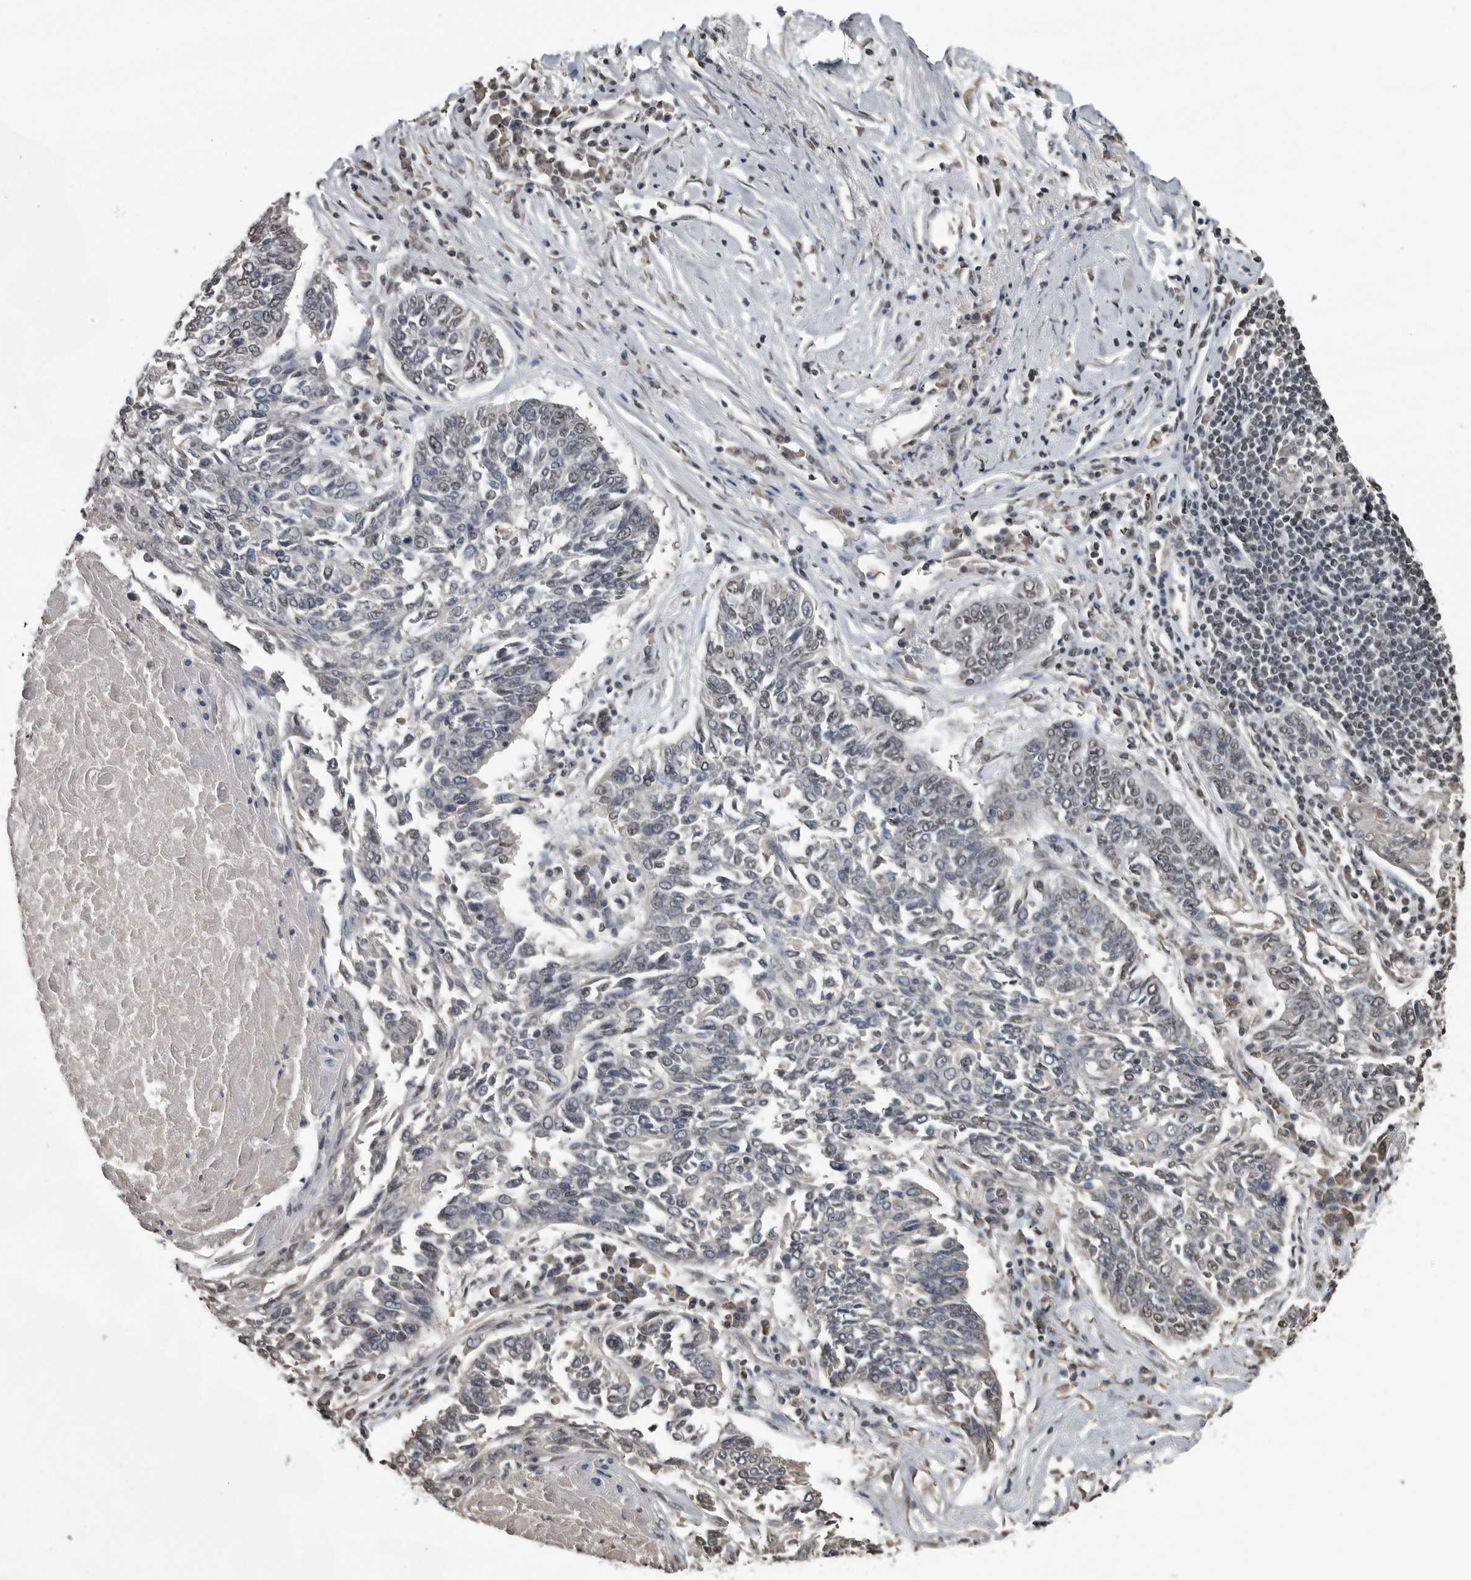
{"staining": {"intensity": "negative", "quantity": "none", "location": "none"}, "tissue": "lung cancer", "cell_type": "Tumor cells", "image_type": "cancer", "snomed": [{"axis": "morphology", "description": "Normal tissue, NOS"}, {"axis": "morphology", "description": "Squamous cell carcinoma, NOS"}, {"axis": "topography", "description": "Cartilage tissue"}, {"axis": "topography", "description": "Bronchus"}, {"axis": "topography", "description": "Lung"}], "caption": "DAB (3,3'-diaminobenzidine) immunohistochemical staining of lung cancer (squamous cell carcinoma) shows no significant positivity in tumor cells. (Brightfield microscopy of DAB (3,3'-diaminobenzidine) immunohistochemistry at high magnification).", "gene": "TGS1", "patient": {"sex": "female", "age": 49}}